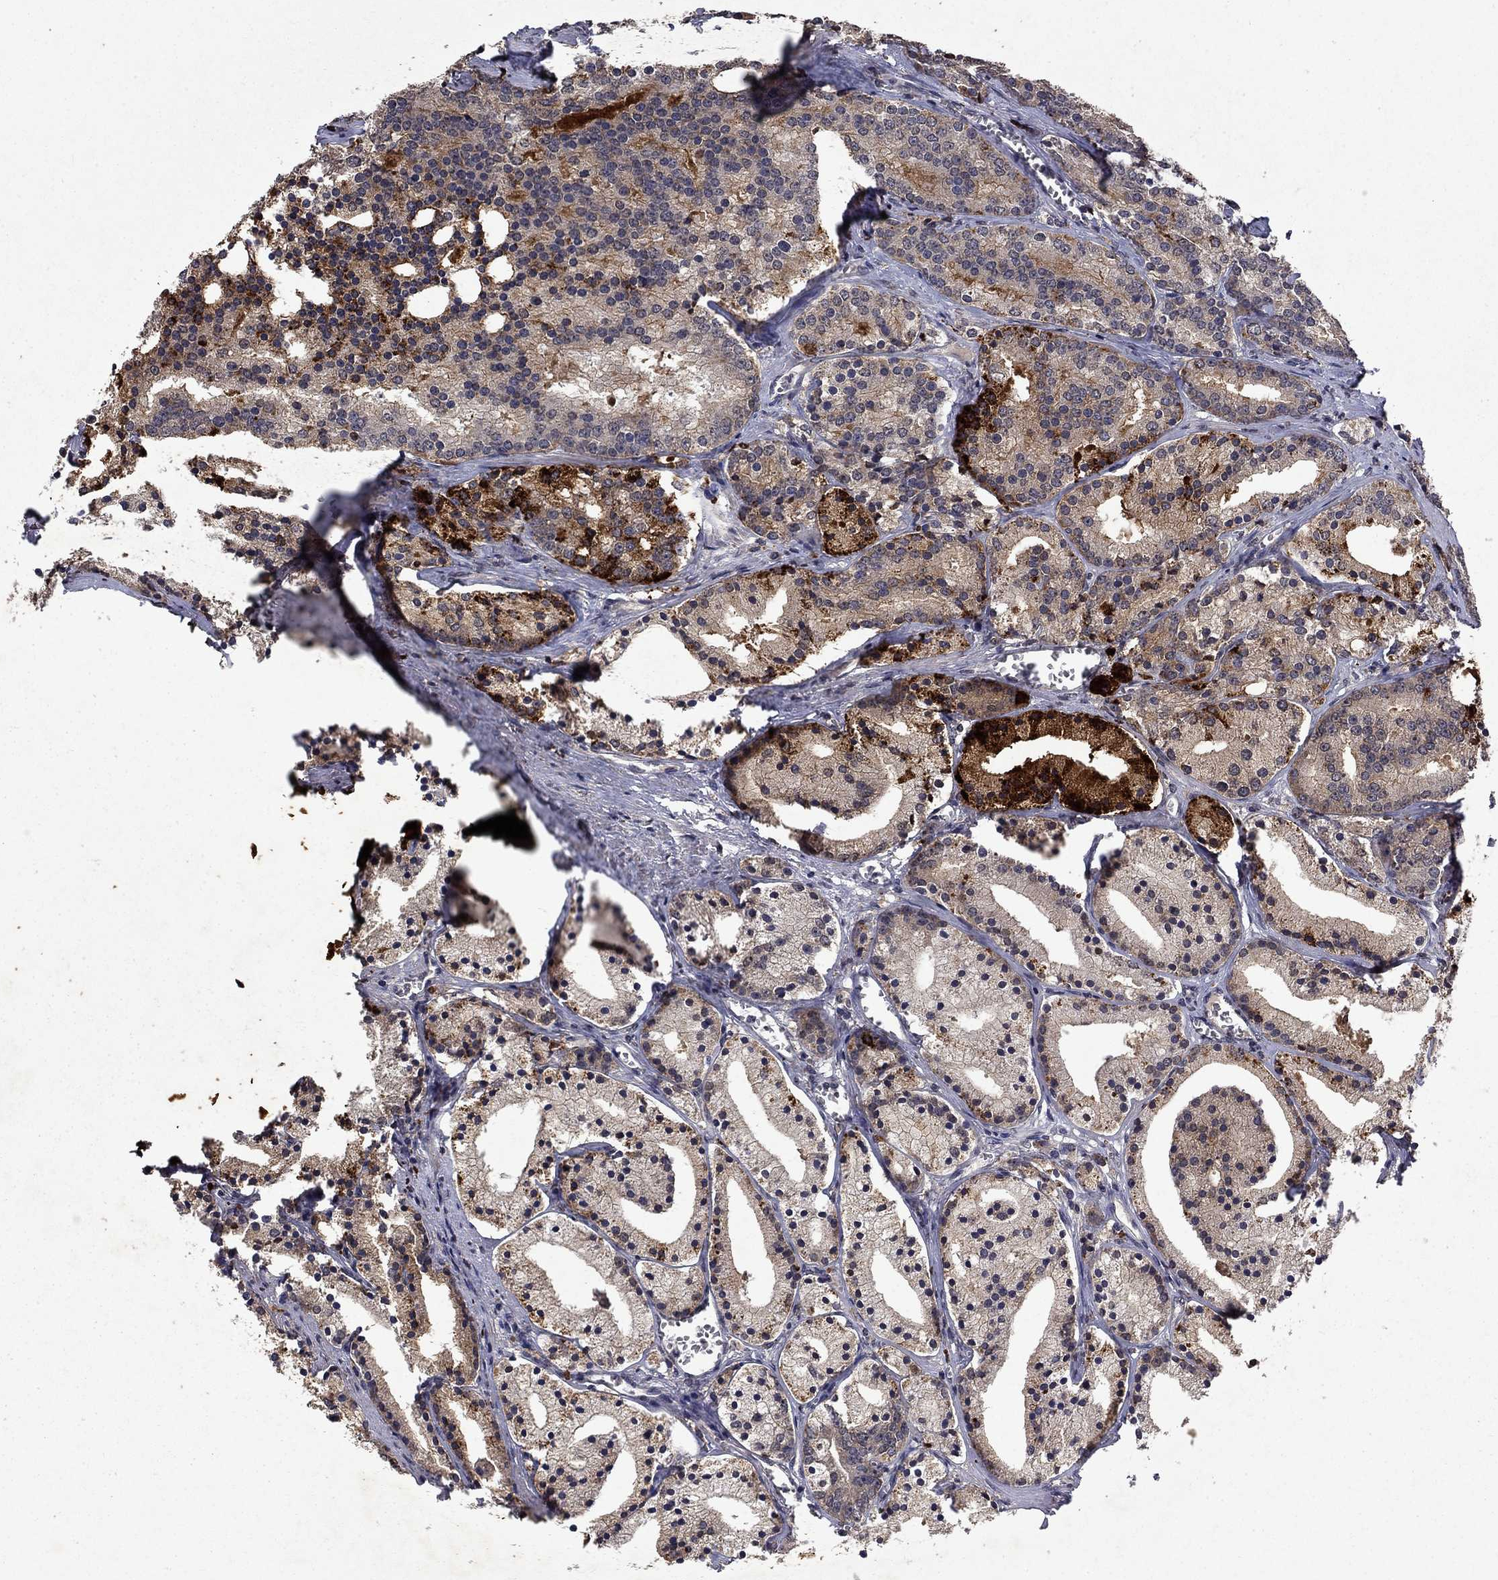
{"staining": {"intensity": "strong", "quantity": "<25%", "location": "cytoplasmic/membranous"}, "tissue": "prostate cancer", "cell_type": "Tumor cells", "image_type": "cancer", "snomed": [{"axis": "morphology", "description": "Adenocarcinoma, NOS"}, {"axis": "topography", "description": "Prostate"}], "caption": "Prostate cancer tissue demonstrates strong cytoplasmic/membranous staining in about <25% of tumor cells, visualized by immunohistochemistry.", "gene": "TTC38", "patient": {"sex": "male", "age": 69}}